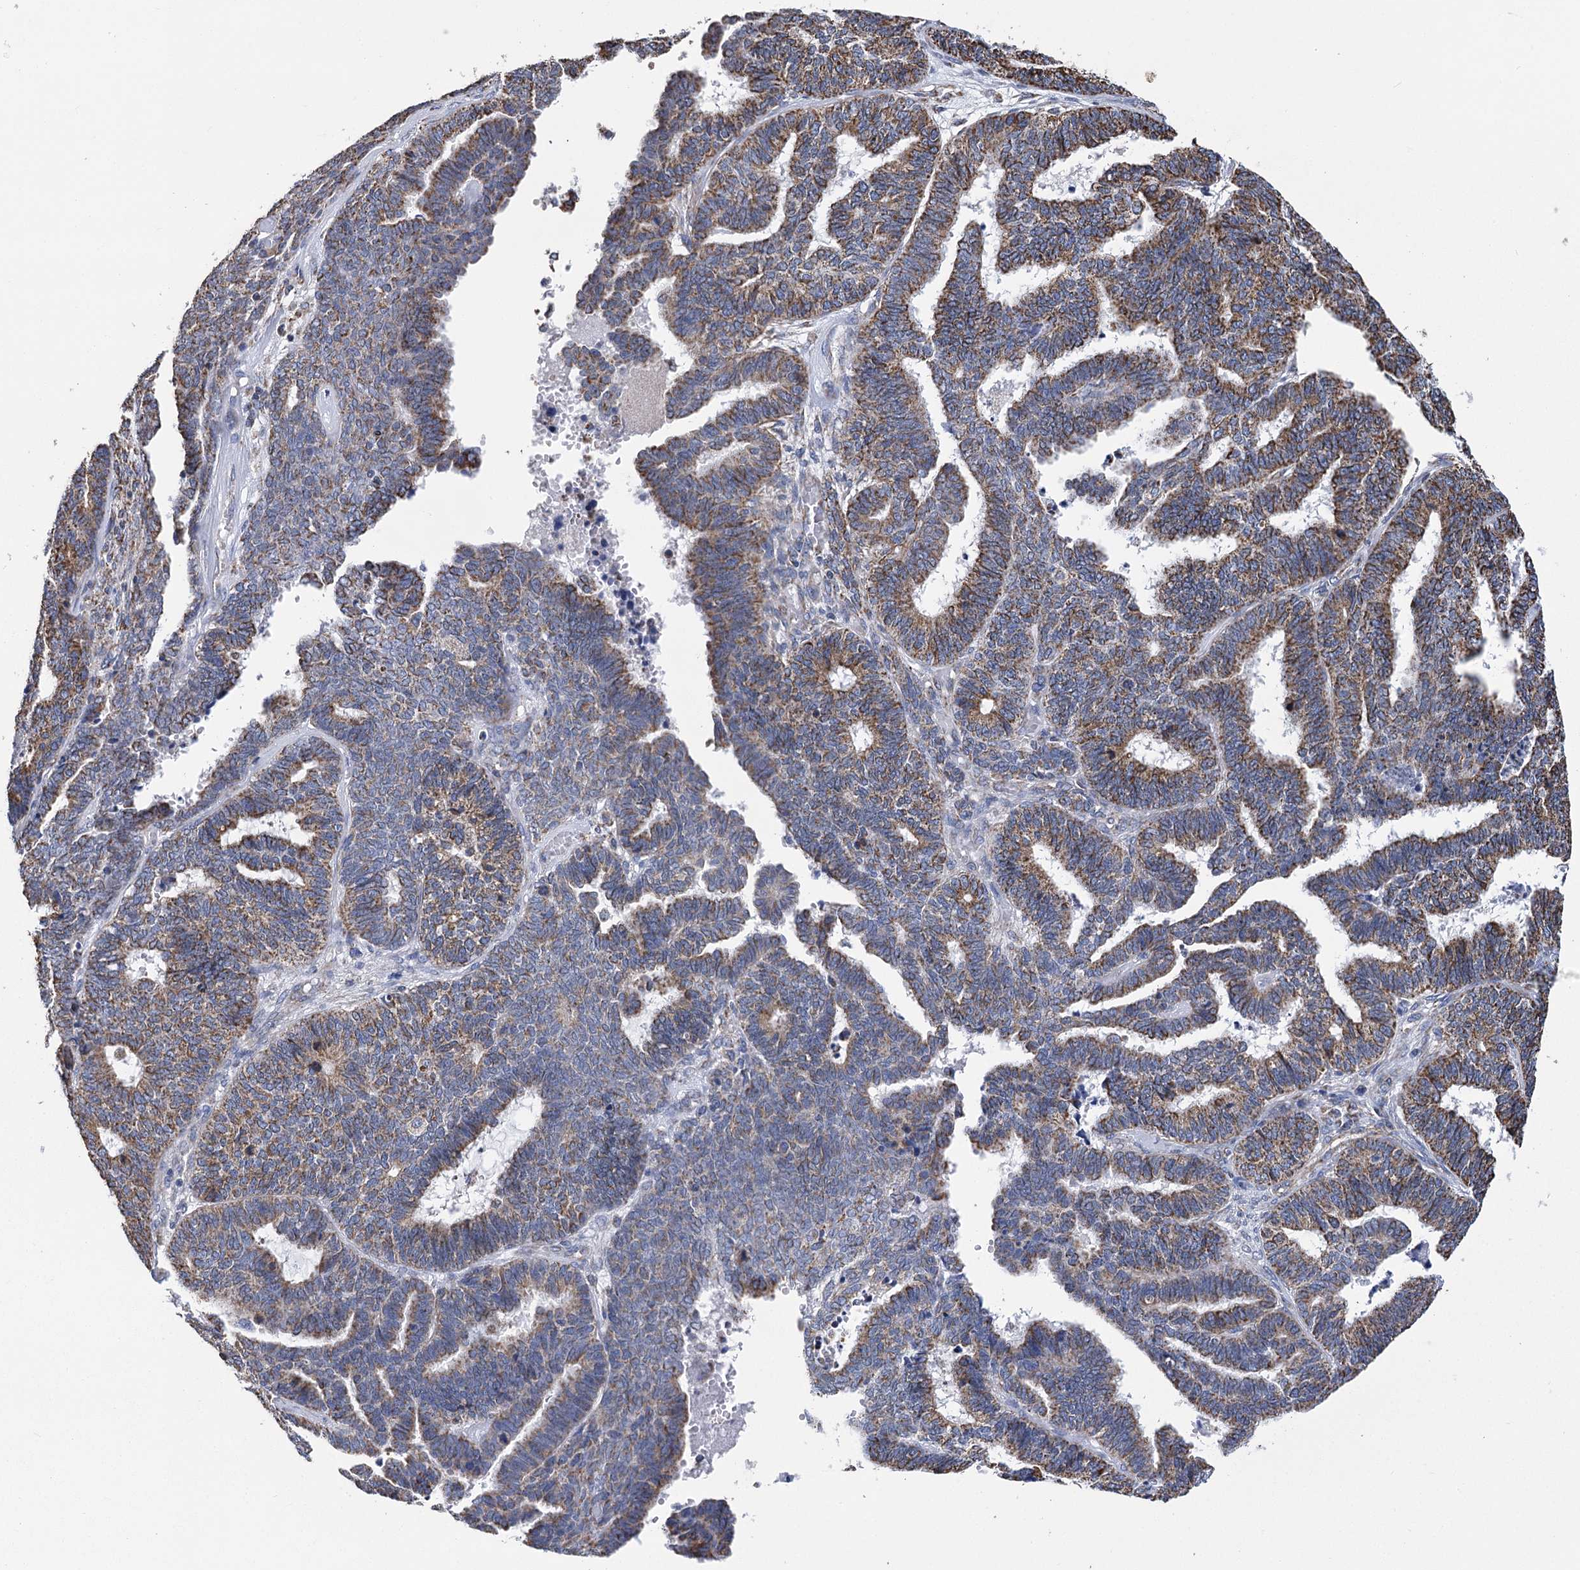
{"staining": {"intensity": "moderate", "quantity": ">75%", "location": "cytoplasmic/membranous"}, "tissue": "endometrial cancer", "cell_type": "Tumor cells", "image_type": "cancer", "snomed": [{"axis": "morphology", "description": "Adenocarcinoma, NOS"}, {"axis": "topography", "description": "Endometrium"}], "caption": "The image exhibits staining of endometrial cancer (adenocarcinoma), revealing moderate cytoplasmic/membranous protein expression (brown color) within tumor cells.", "gene": "CCDC73", "patient": {"sex": "female", "age": 70}}